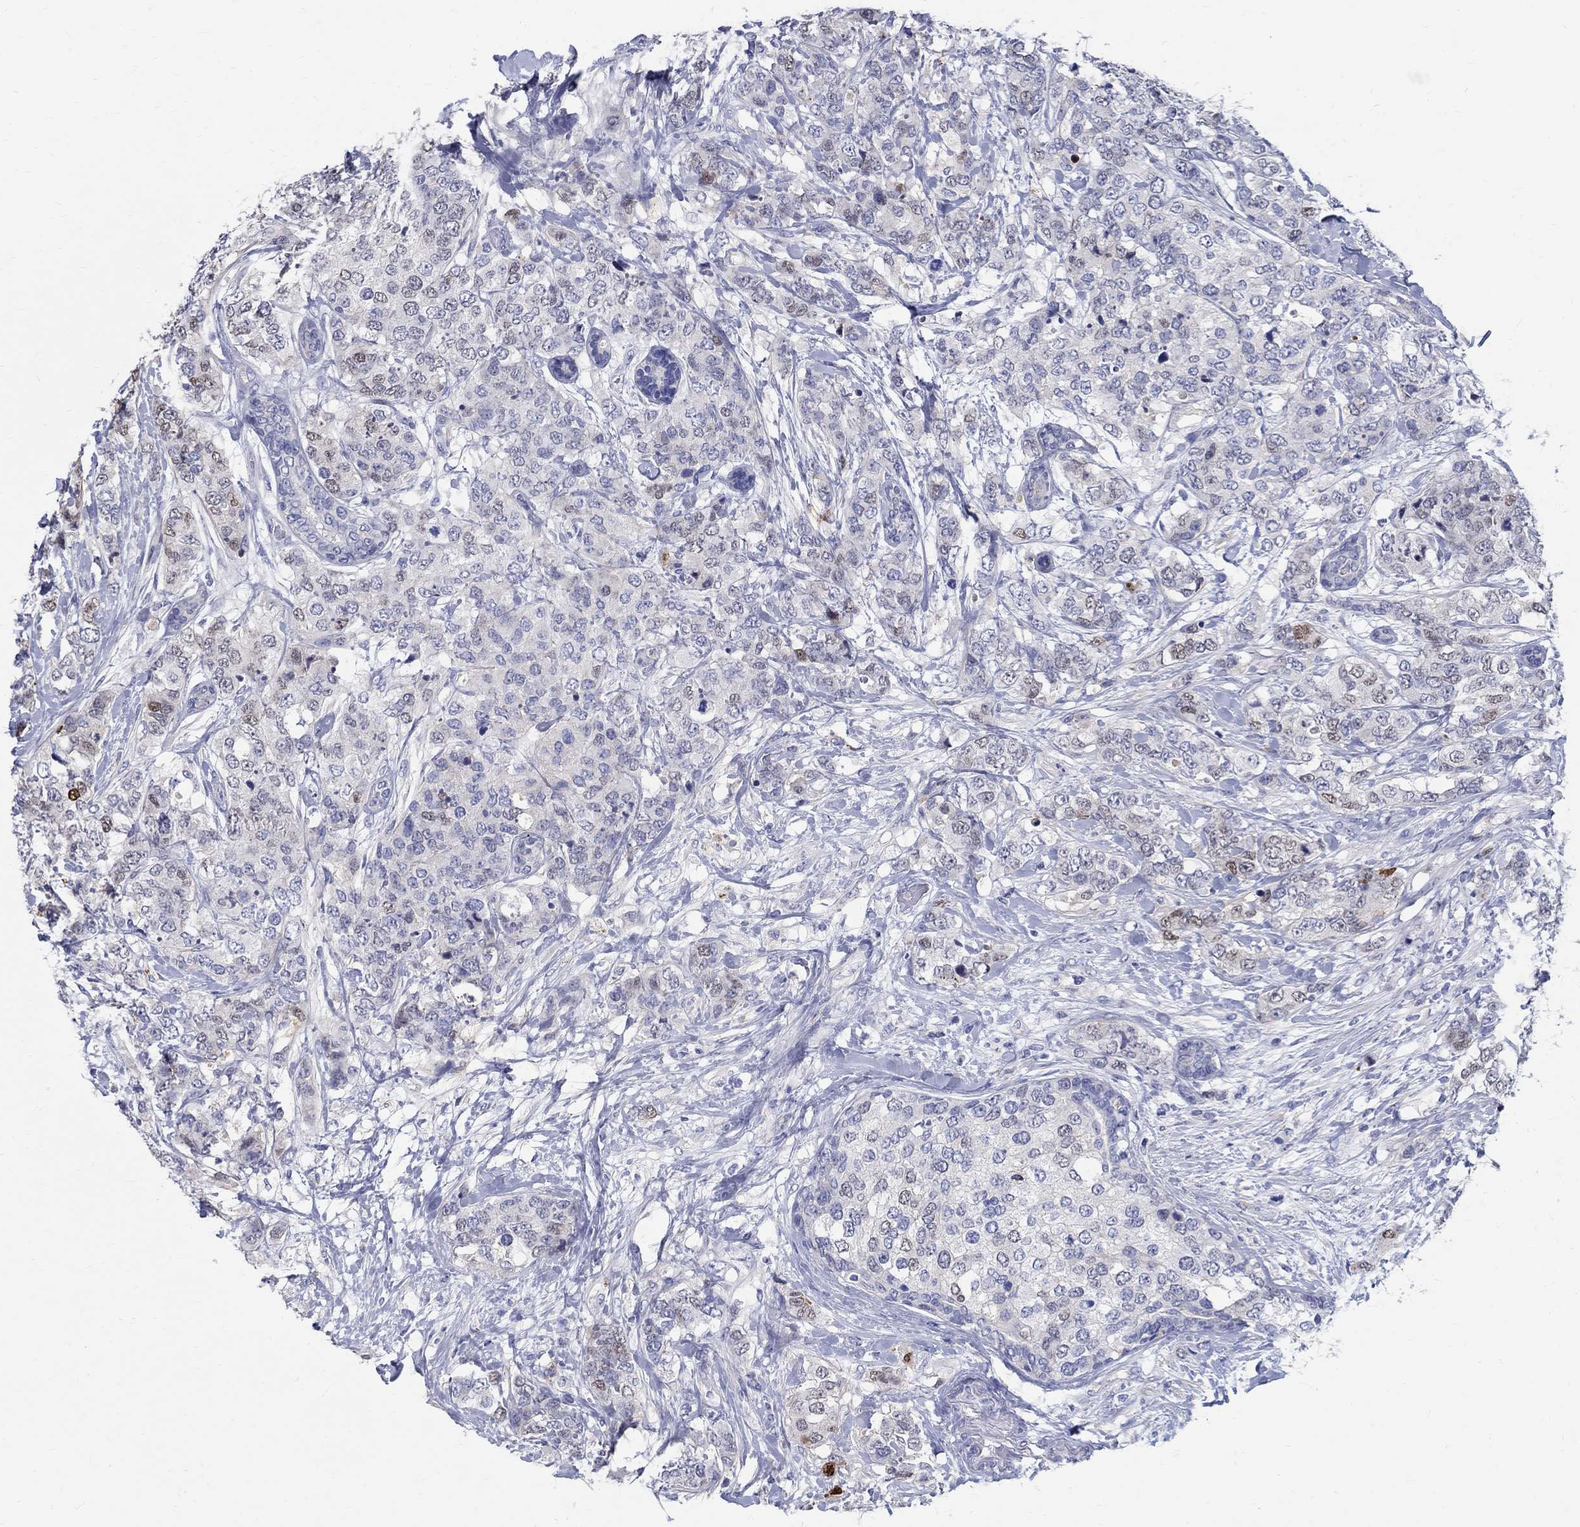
{"staining": {"intensity": "strong", "quantity": "<25%", "location": "nuclear"}, "tissue": "breast cancer", "cell_type": "Tumor cells", "image_type": "cancer", "snomed": [{"axis": "morphology", "description": "Lobular carcinoma"}, {"axis": "topography", "description": "Breast"}], "caption": "This histopathology image demonstrates immunohistochemistry staining of breast cancer, with medium strong nuclear positivity in about <25% of tumor cells.", "gene": "SOX2", "patient": {"sex": "female", "age": 59}}